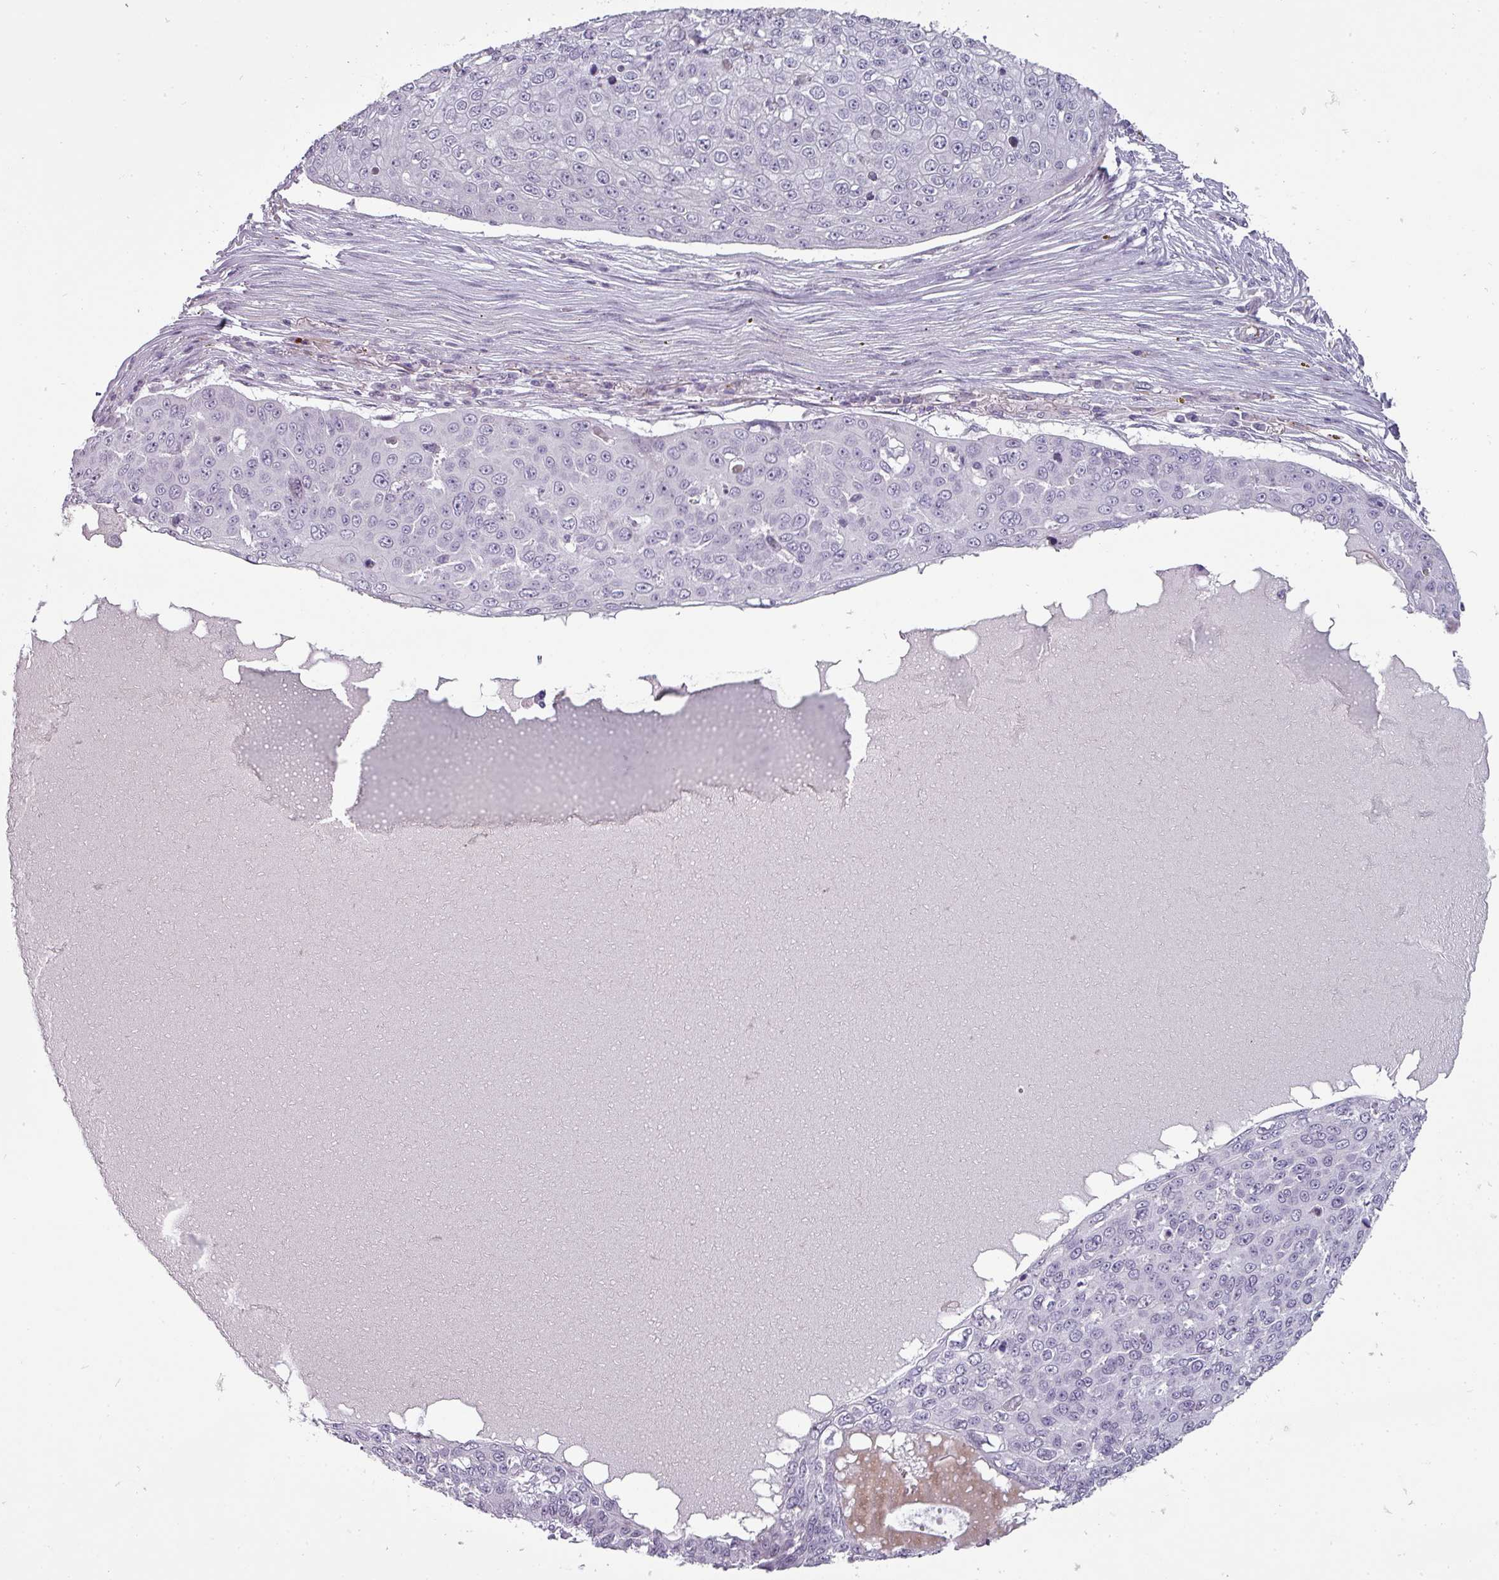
{"staining": {"intensity": "negative", "quantity": "none", "location": "none"}, "tissue": "skin cancer", "cell_type": "Tumor cells", "image_type": "cancer", "snomed": [{"axis": "morphology", "description": "Squamous cell carcinoma, NOS"}, {"axis": "topography", "description": "Skin"}], "caption": "This is an IHC micrograph of human skin squamous cell carcinoma. There is no staining in tumor cells.", "gene": "CHRDL1", "patient": {"sex": "male", "age": 71}}